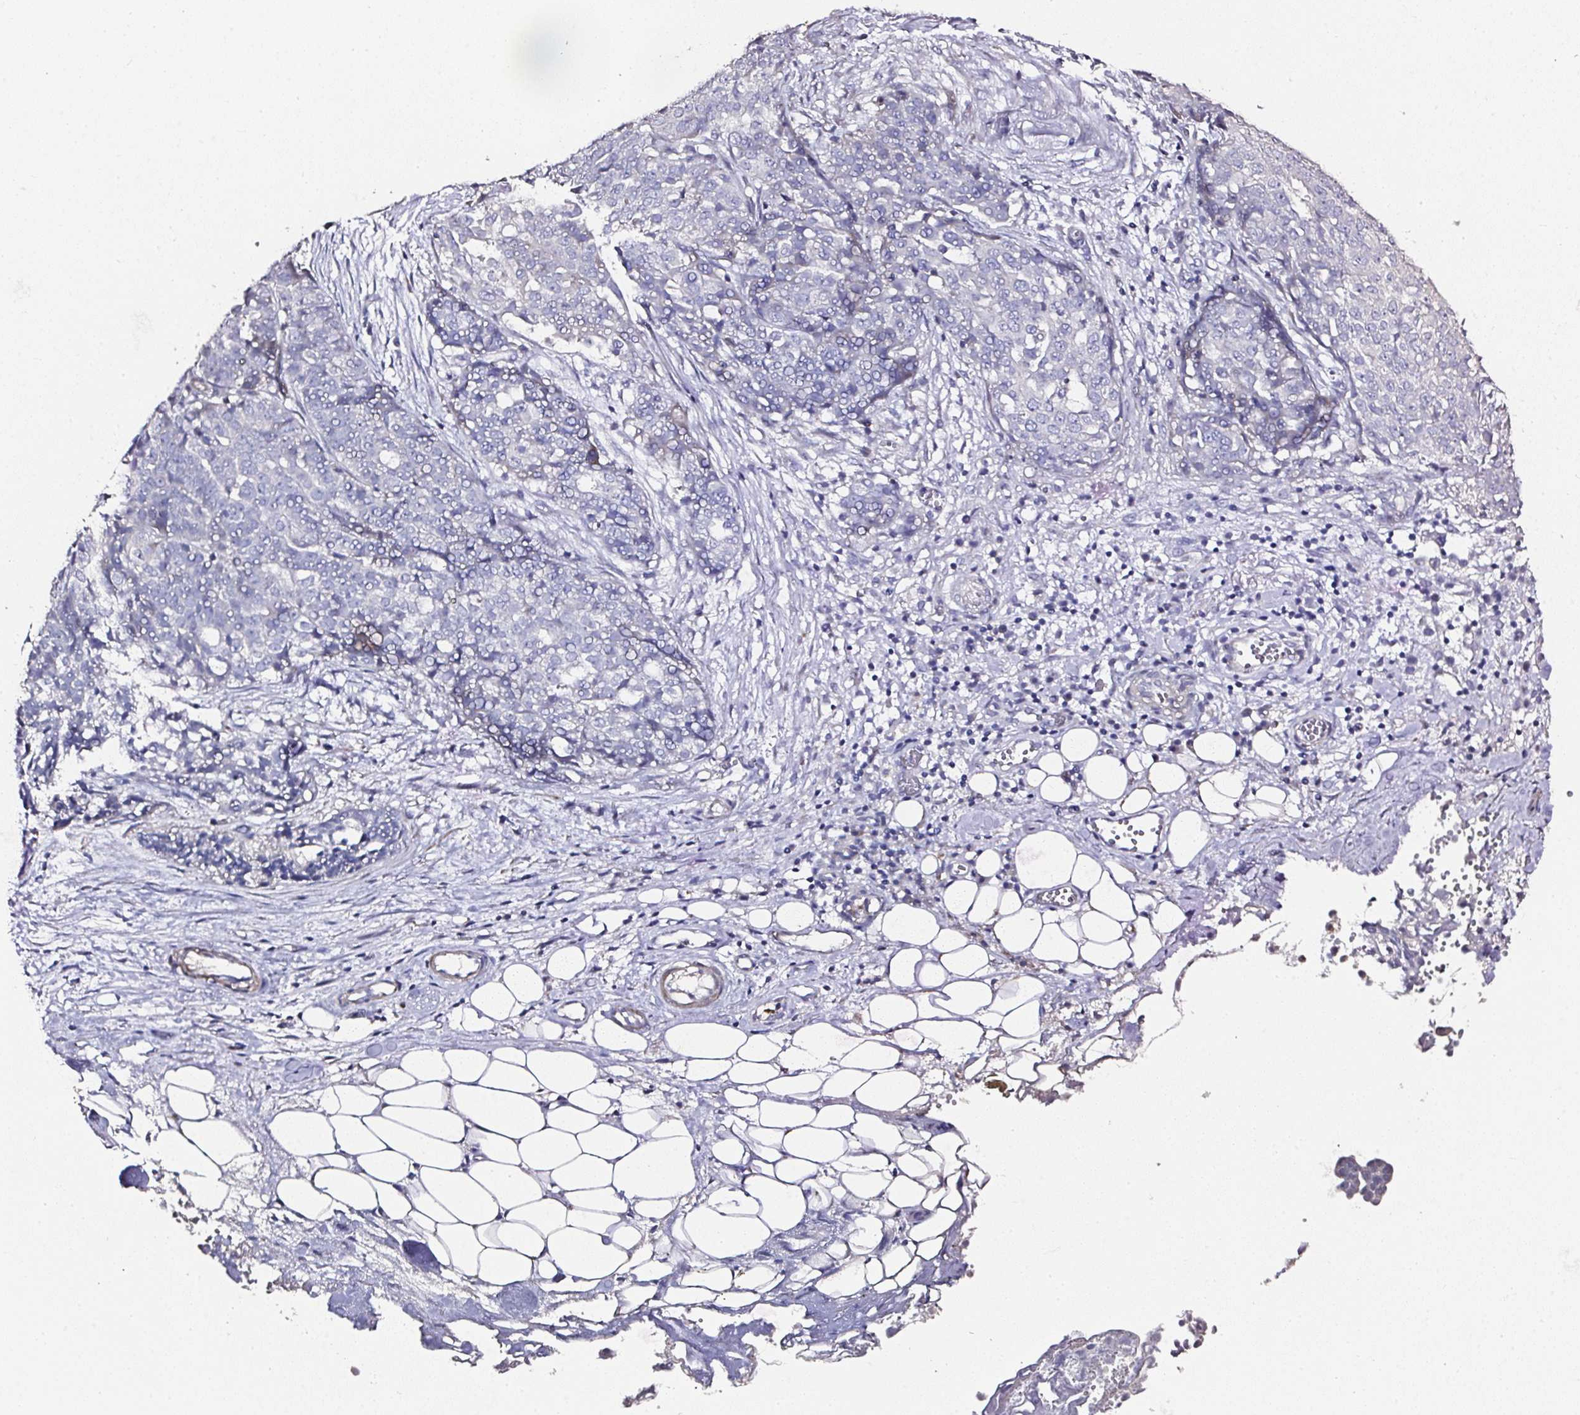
{"staining": {"intensity": "negative", "quantity": "none", "location": "none"}, "tissue": "ovarian cancer", "cell_type": "Tumor cells", "image_type": "cancer", "snomed": [{"axis": "morphology", "description": "Cystadenocarcinoma, serous, NOS"}, {"axis": "topography", "description": "Soft tissue"}, {"axis": "topography", "description": "Ovary"}], "caption": "Tumor cells are negative for protein expression in human ovarian serous cystadenocarcinoma.", "gene": "A1CF", "patient": {"sex": "female", "age": 57}}